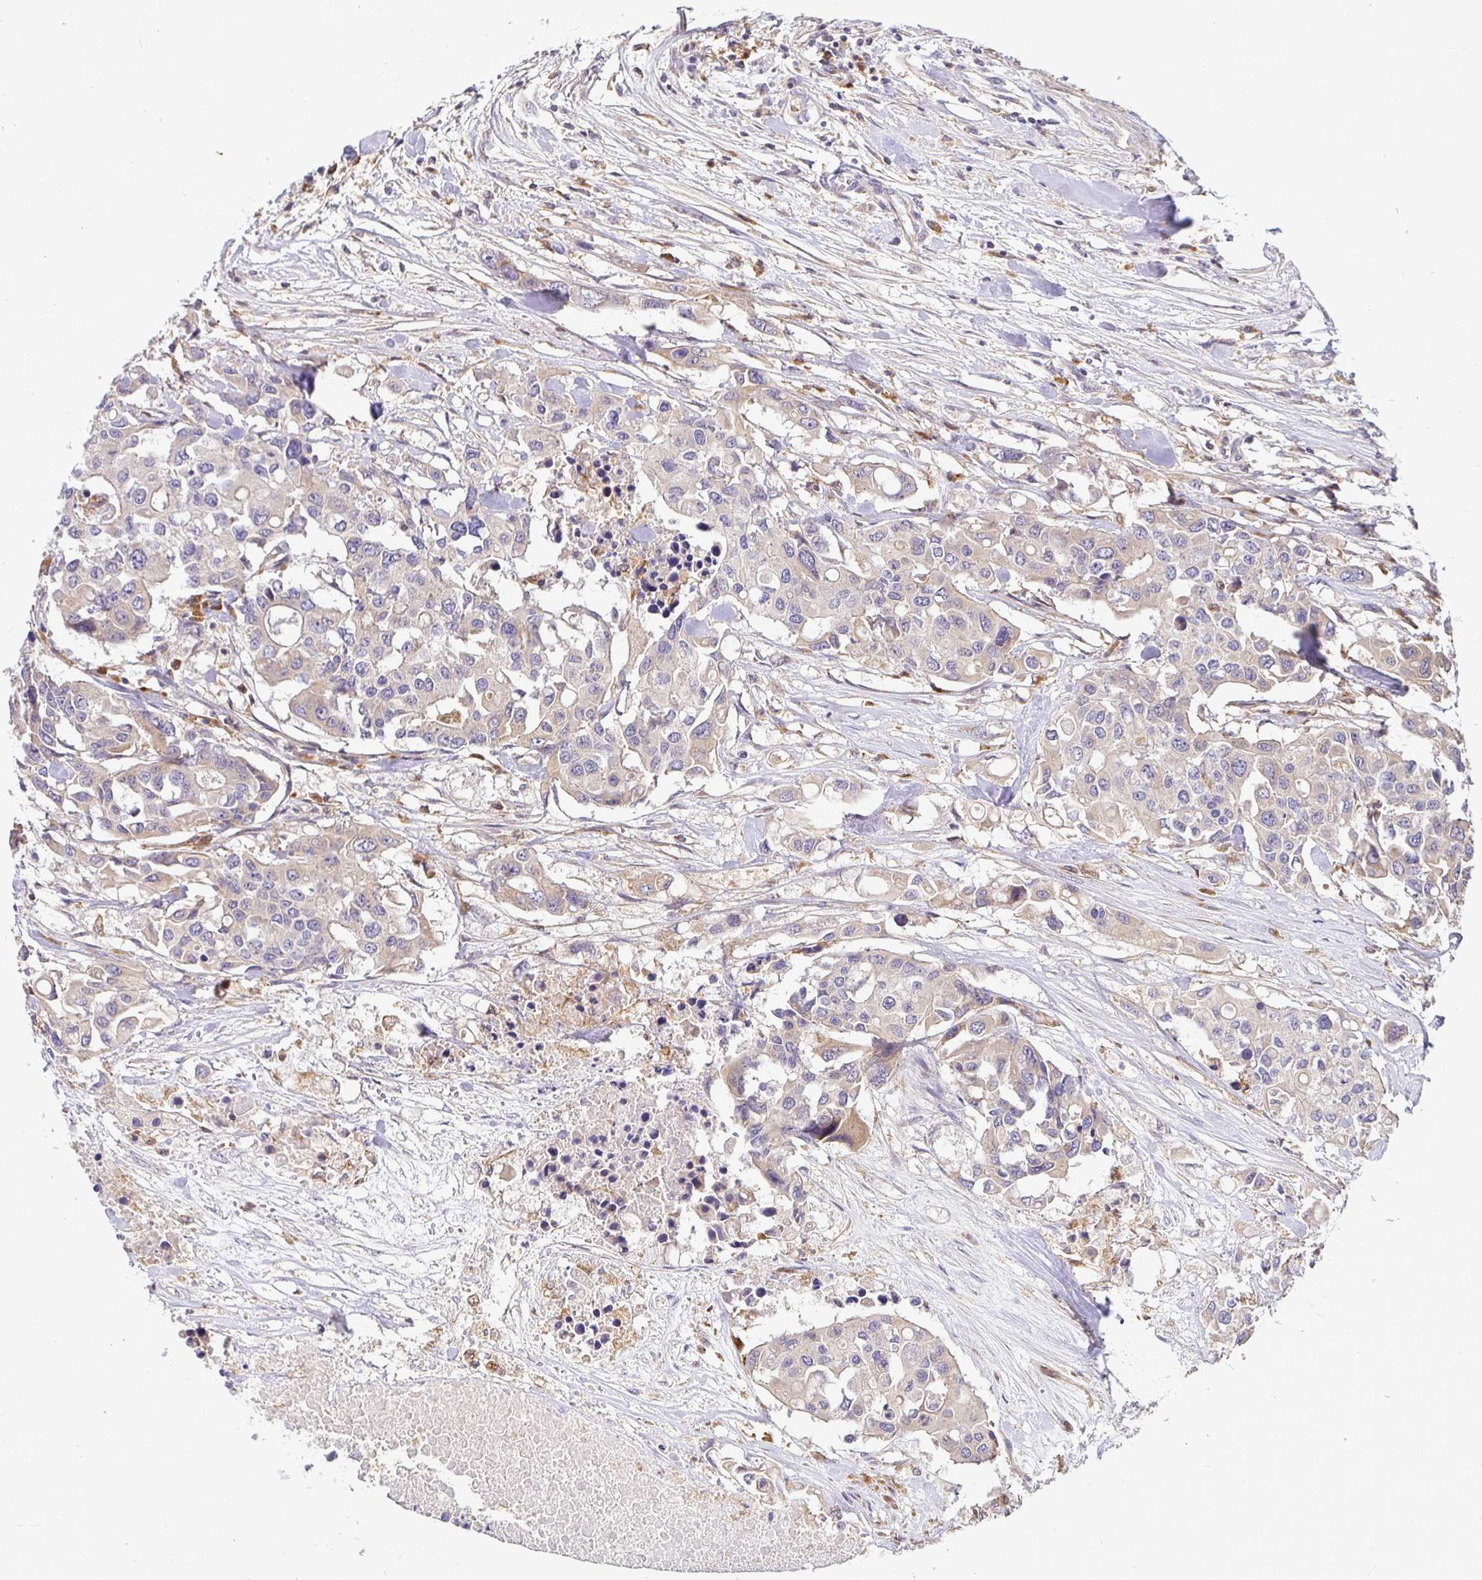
{"staining": {"intensity": "weak", "quantity": "<25%", "location": "cytoplasmic/membranous"}, "tissue": "colorectal cancer", "cell_type": "Tumor cells", "image_type": "cancer", "snomed": [{"axis": "morphology", "description": "Adenocarcinoma, NOS"}, {"axis": "topography", "description": "Colon"}], "caption": "Tumor cells are negative for brown protein staining in colorectal cancer.", "gene": "ATP6V1F", "patient": {"sex": "male", "age": 77}}